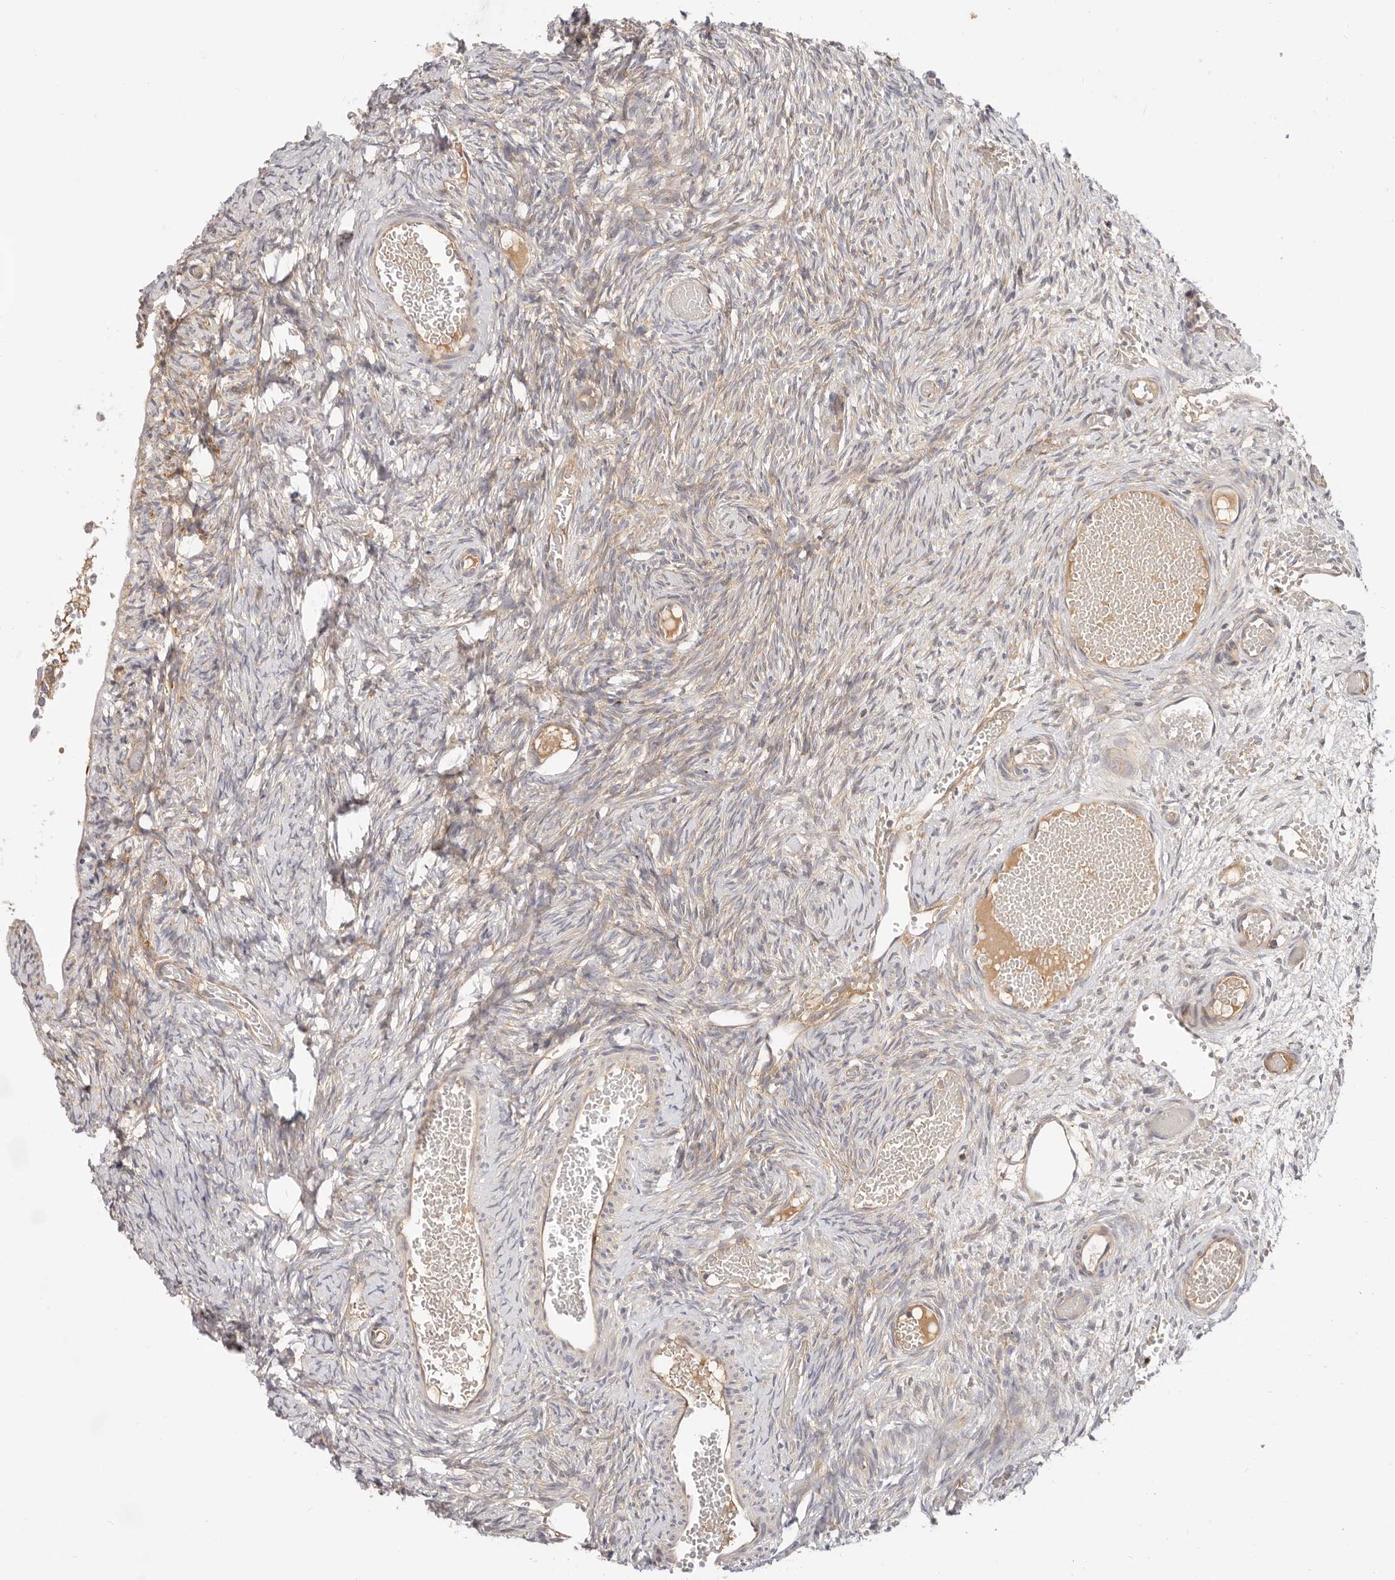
{"staining": {"intensity": "moderate", "quantity": ">75%", "location": "cytoplasmic/membranous"}, "tissue": "ovary", "cell_type": "Follicle cells", "image_type": "normal", "snomed": [{"axis": "morphology", "description": "Adenocarcinoma, NOS"}, {"axis": "topography", "description": "Endometrium"}], "caption": "Protein staining displays moderate cytoplasmic/membranous positivity in about >75% of follicle cells in unremarkable ovary. (DAB (3,3'-diaminobenzidine) IHC, brown staining for protein, blue staining for nuclei).", "gene": "KCMF1", "patient": {"sex": "female", "age": 32}}